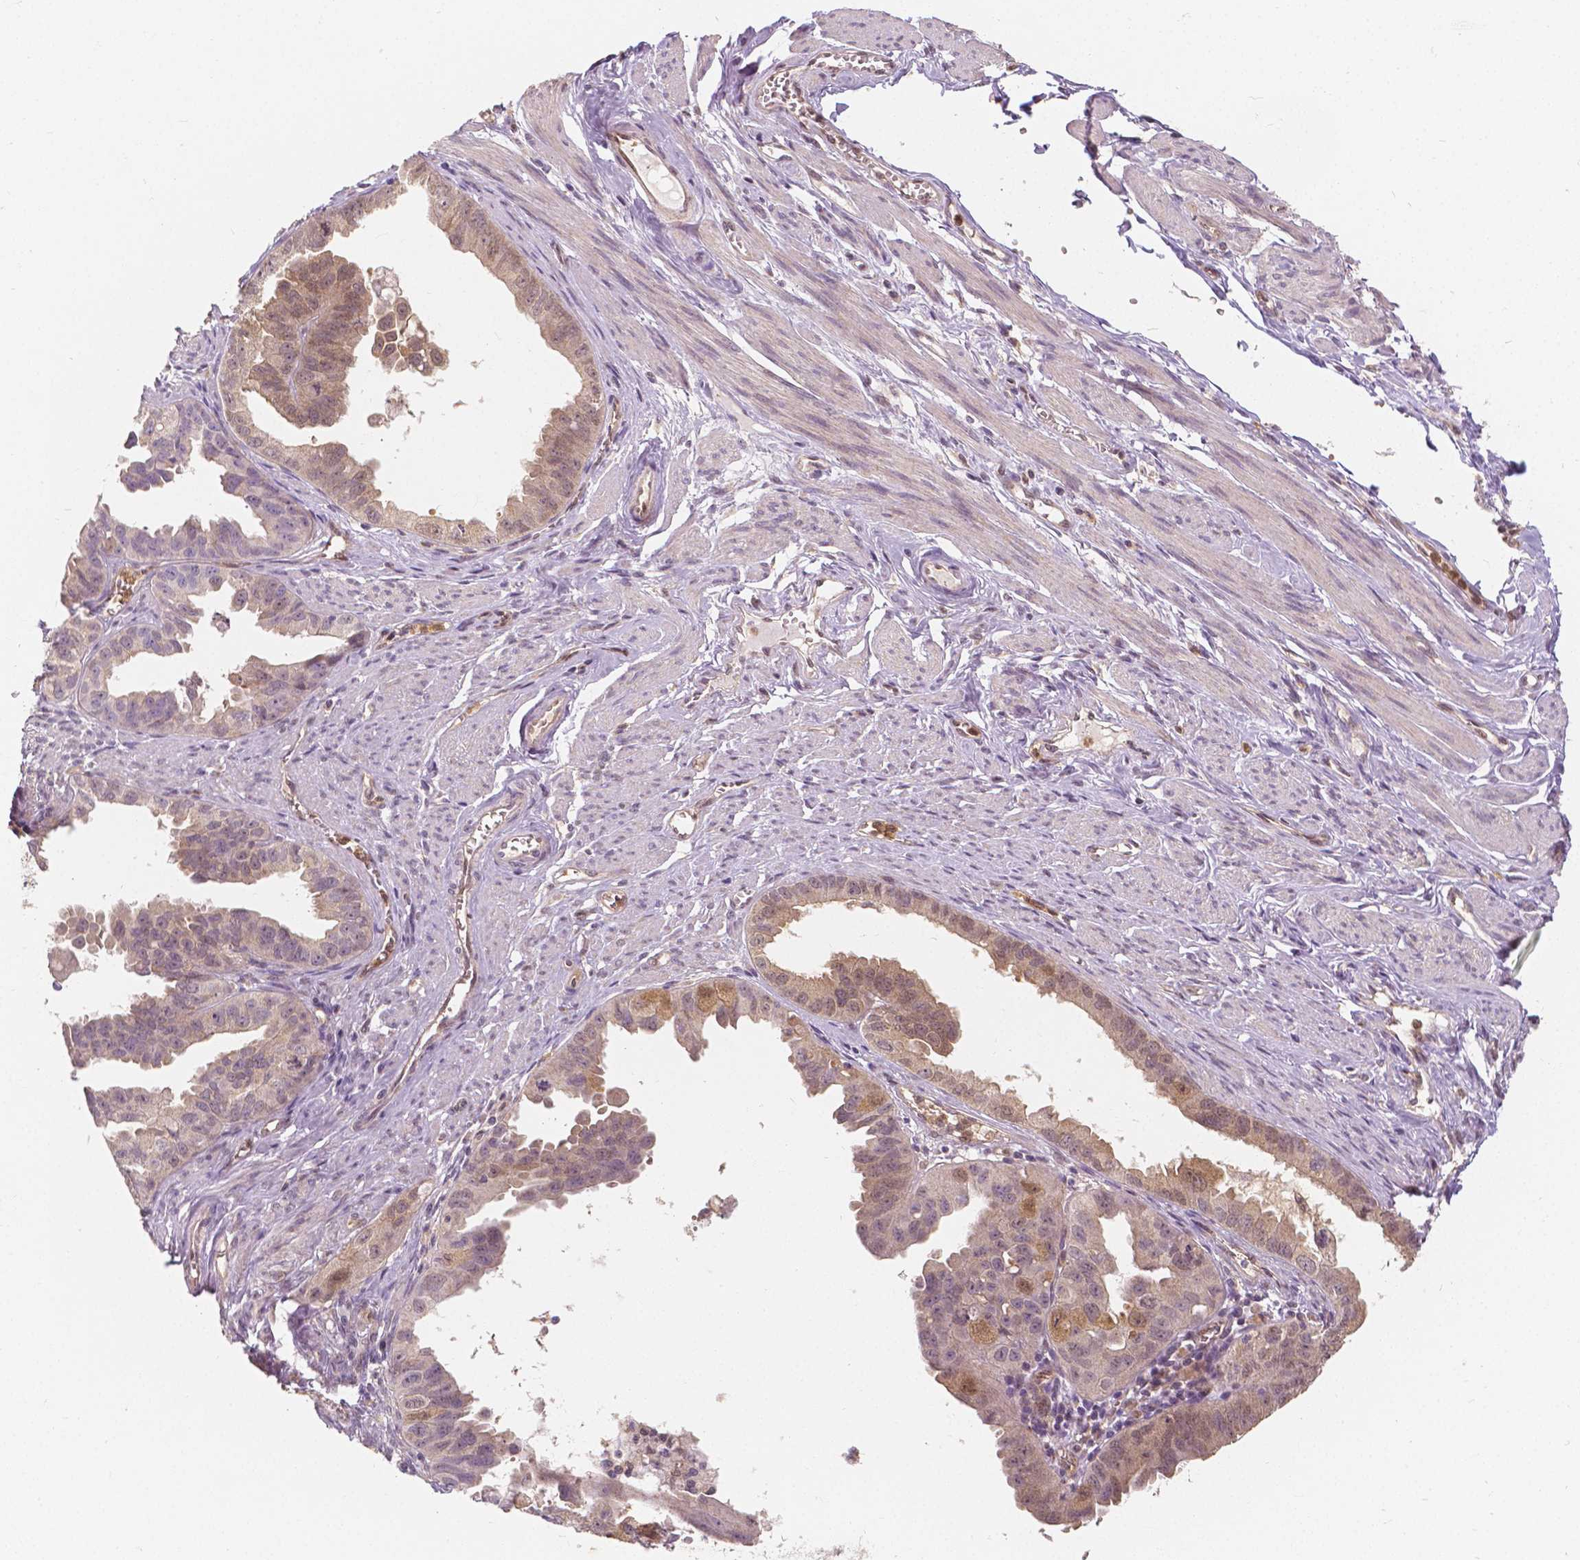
{"staining": {"intensity": "weak", "quantity": ">75%", "location": "cytoplasmic/membranous,nuclear"}, "tissue": "ovarian cancer", "cell_type": "Tumor cells", "image_type": "cancer", "snomed": [{"axis": "morphology", "description": "Carcinoma, endometroid"}, {"axis": "topography", "description": "Ovary"}], "caption": "A low amount of weak cytoplasmic/membranous and nuclear expression is seen in approximately >75% of tumor cells in ovarian cancer (endometroid carcinoma) tissue. The staining was performed using DAB (3,3'-diaminobenzidine) to visualize the protein expression in brown, while the nuclei were stained in blue with hematoxylin (Magnification: 20x).", "gene": "NAPRT", "patient": {"sex": "female", "age": 85}}